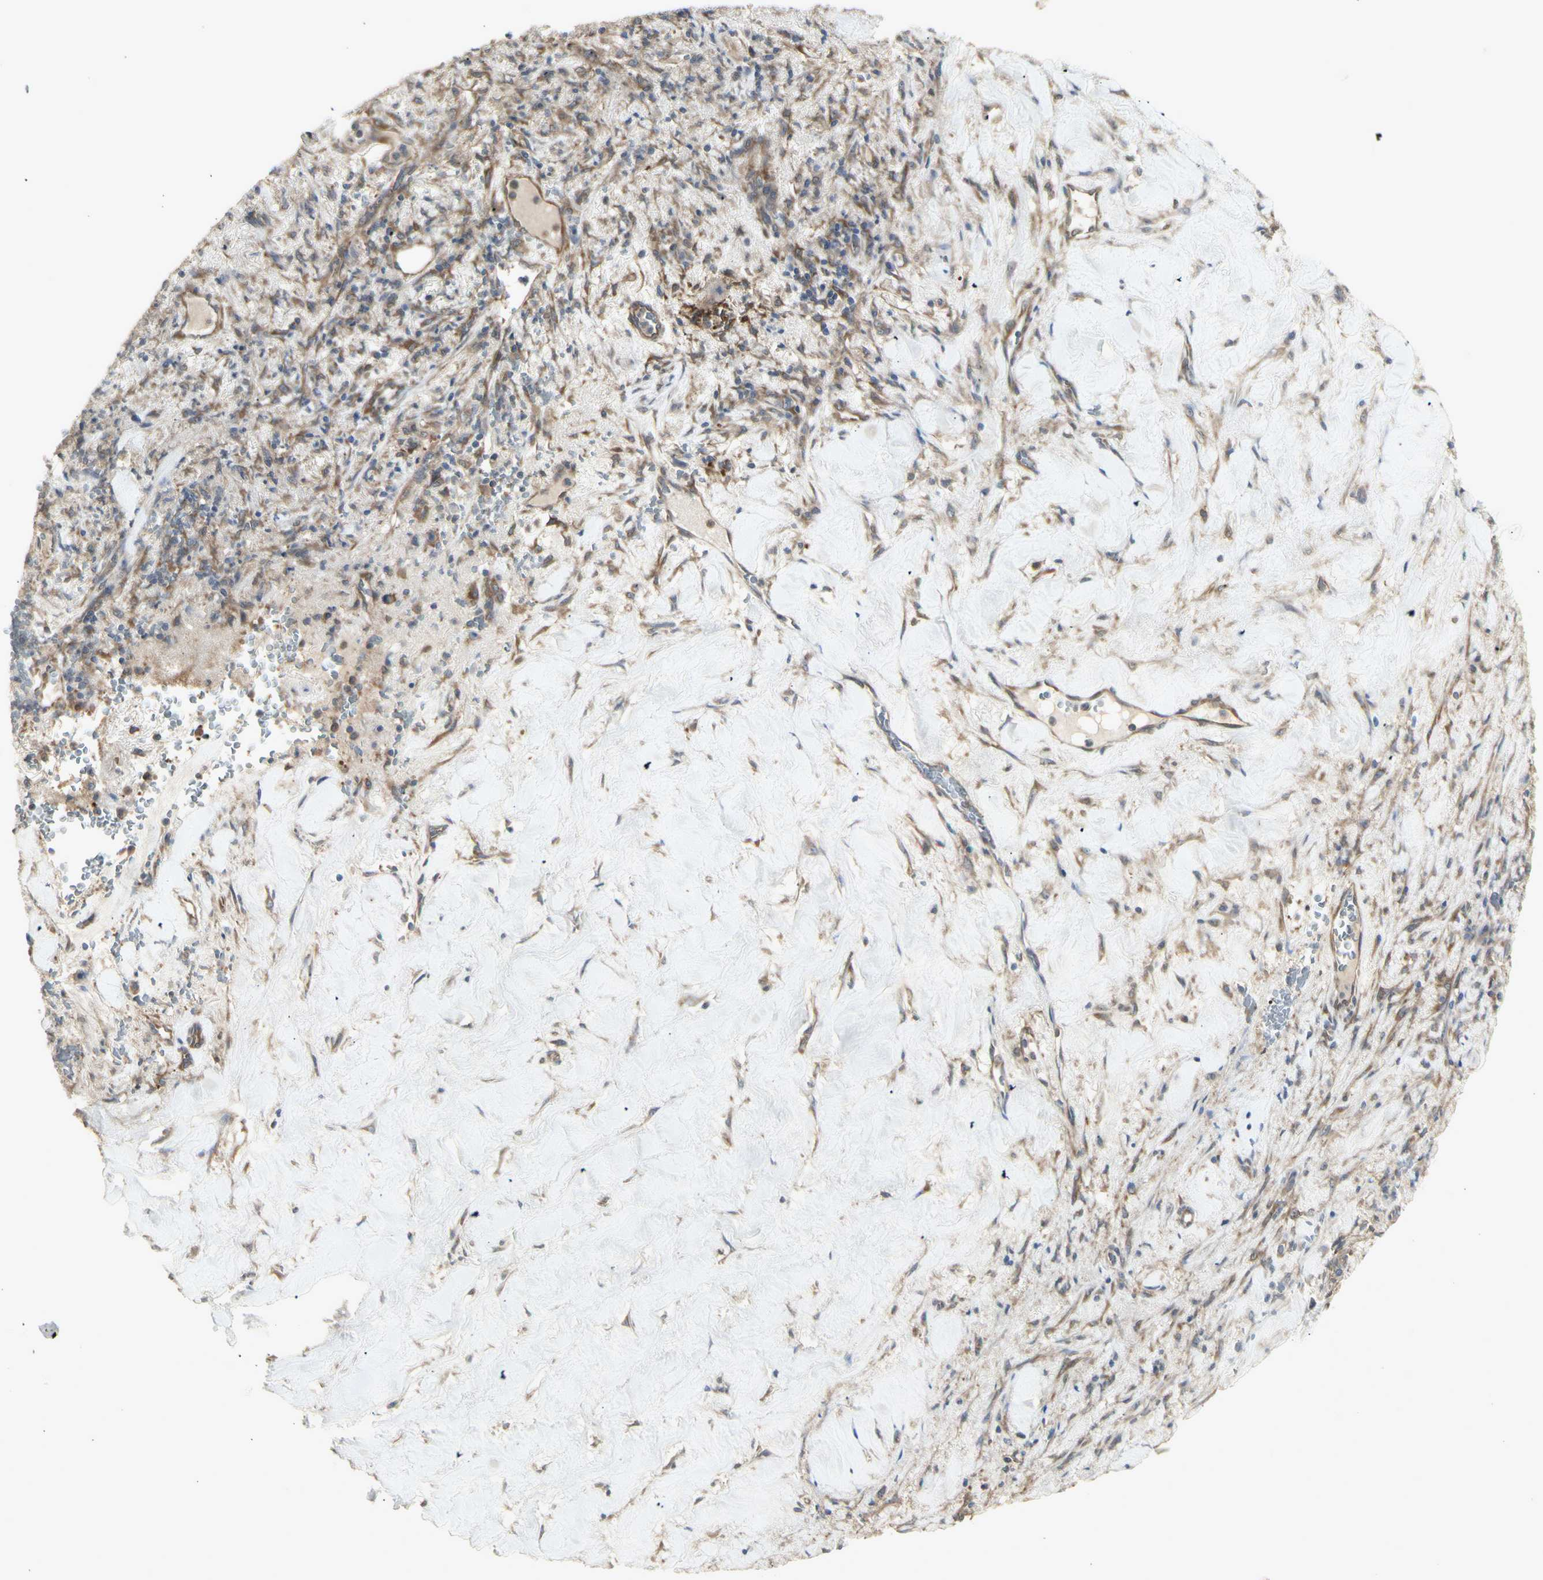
{"staining": {"intensity": "moderate", "quantity": ">75%", "location": "cytoplasmic/membranous"}, "tissue": "liver cancer", "cell_type": "Tumor cells", "image_type": "cancer", "snomed": [{"axis": "morphology", "description": "Cholangiocarcinoma"}, {"axis": "topography", "description": "Liver"}], "caption": "Moderate cytoplasmic/membranous expression for a protein is present in approximately >75% of tumor cells of liver cancer using immunohistochemistry (IHC).", "gene": "CHURC1-FNTB", "patient": {"sex": "female", "age": 67}}